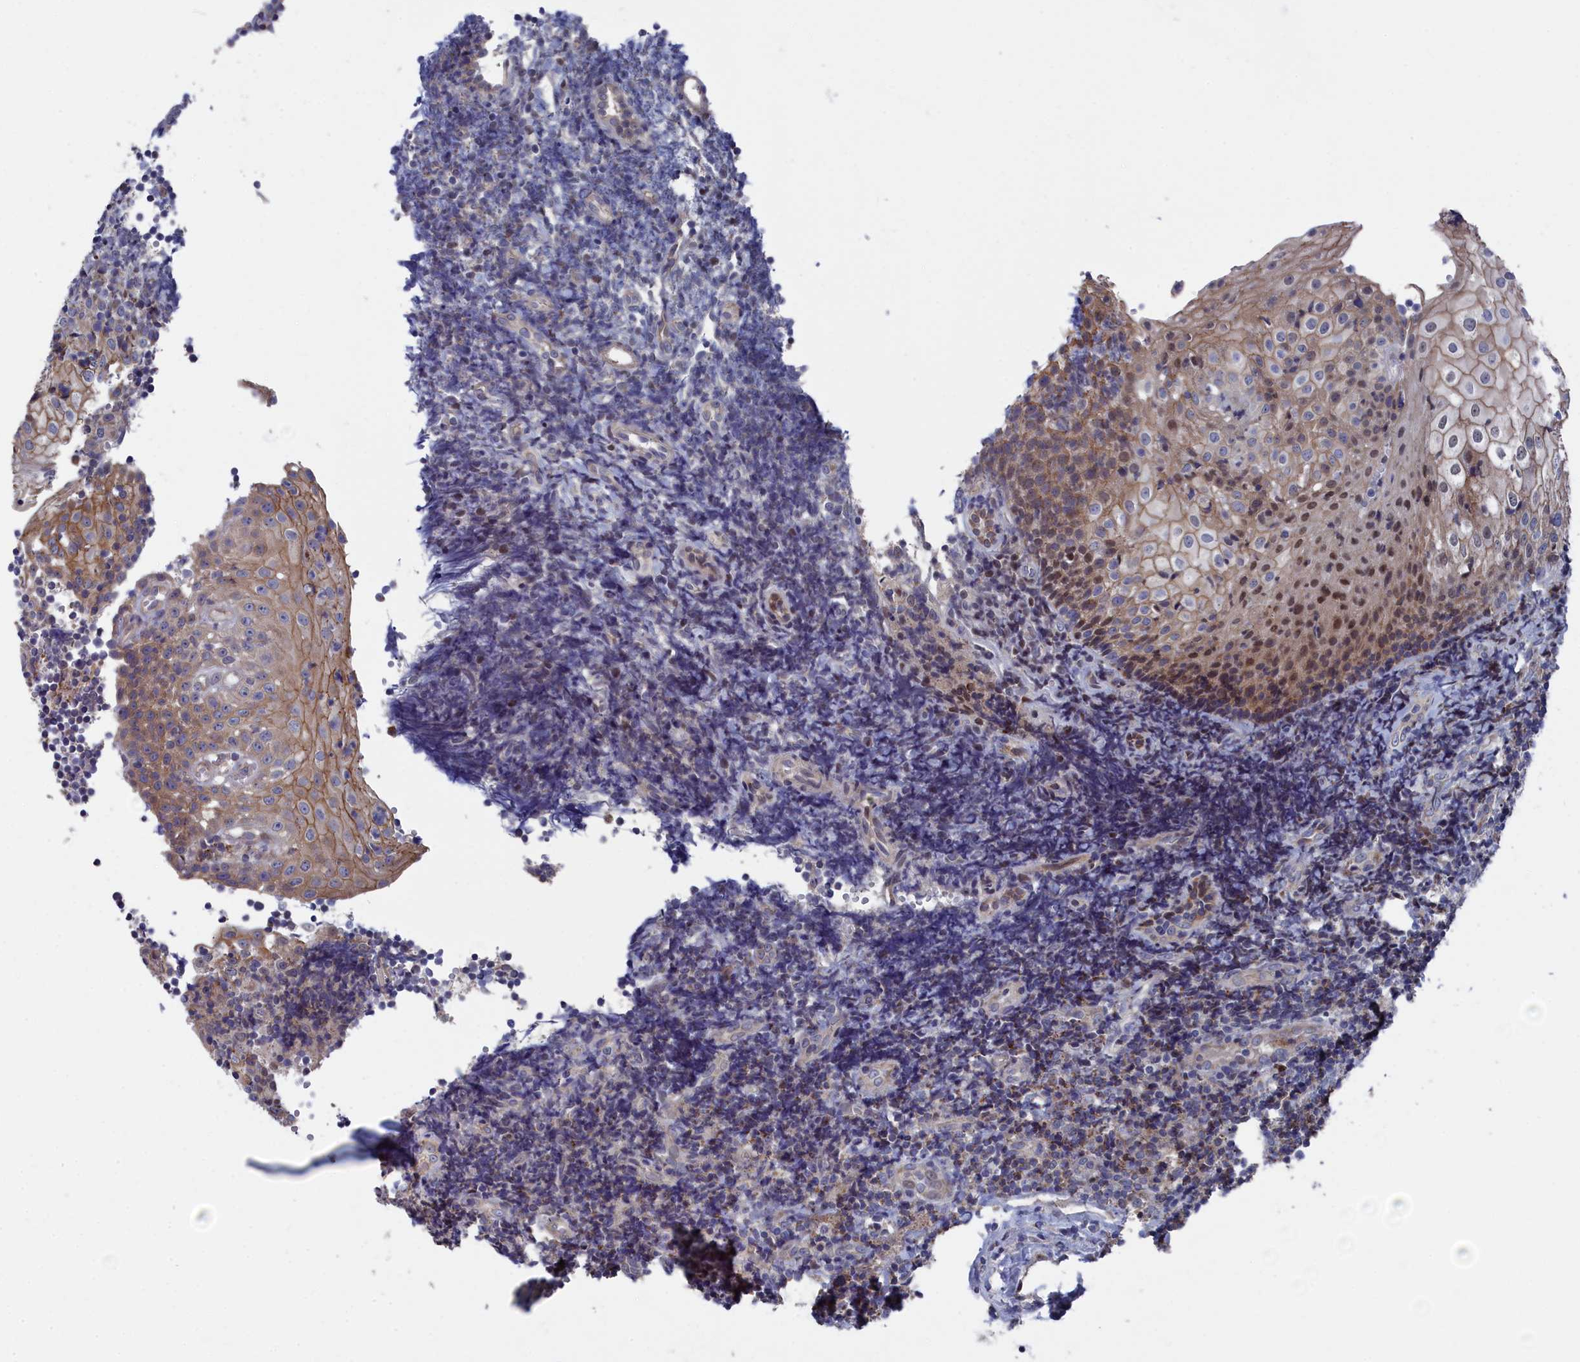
{"staining": {"intensity": "moderate", "quantity": "<25%", "location": "cytoplasmic/membranous"}, "tissue": "tonsil", "cell_type": "Germinal center cells", "image_type": "normal", "snomed": [{"axis": "morphology", "description": "Normal tissue, NOS"}, {"axis": "topography", "description": "Tonsil"}], "caption": "IHC staining of benign tonsil, which displays low levels of moderate cytoplasmic/membranous expression in approximately <25% of germinal center cells indicating moderate cytoplasmic/membranous protein staining. The staining was performed using DAB (brown) for protein detection and nuclei were counterstained in hematoxylin (blue).", "gene": "TMEM161A", "patient": {"sex": "female", "age": 40}}